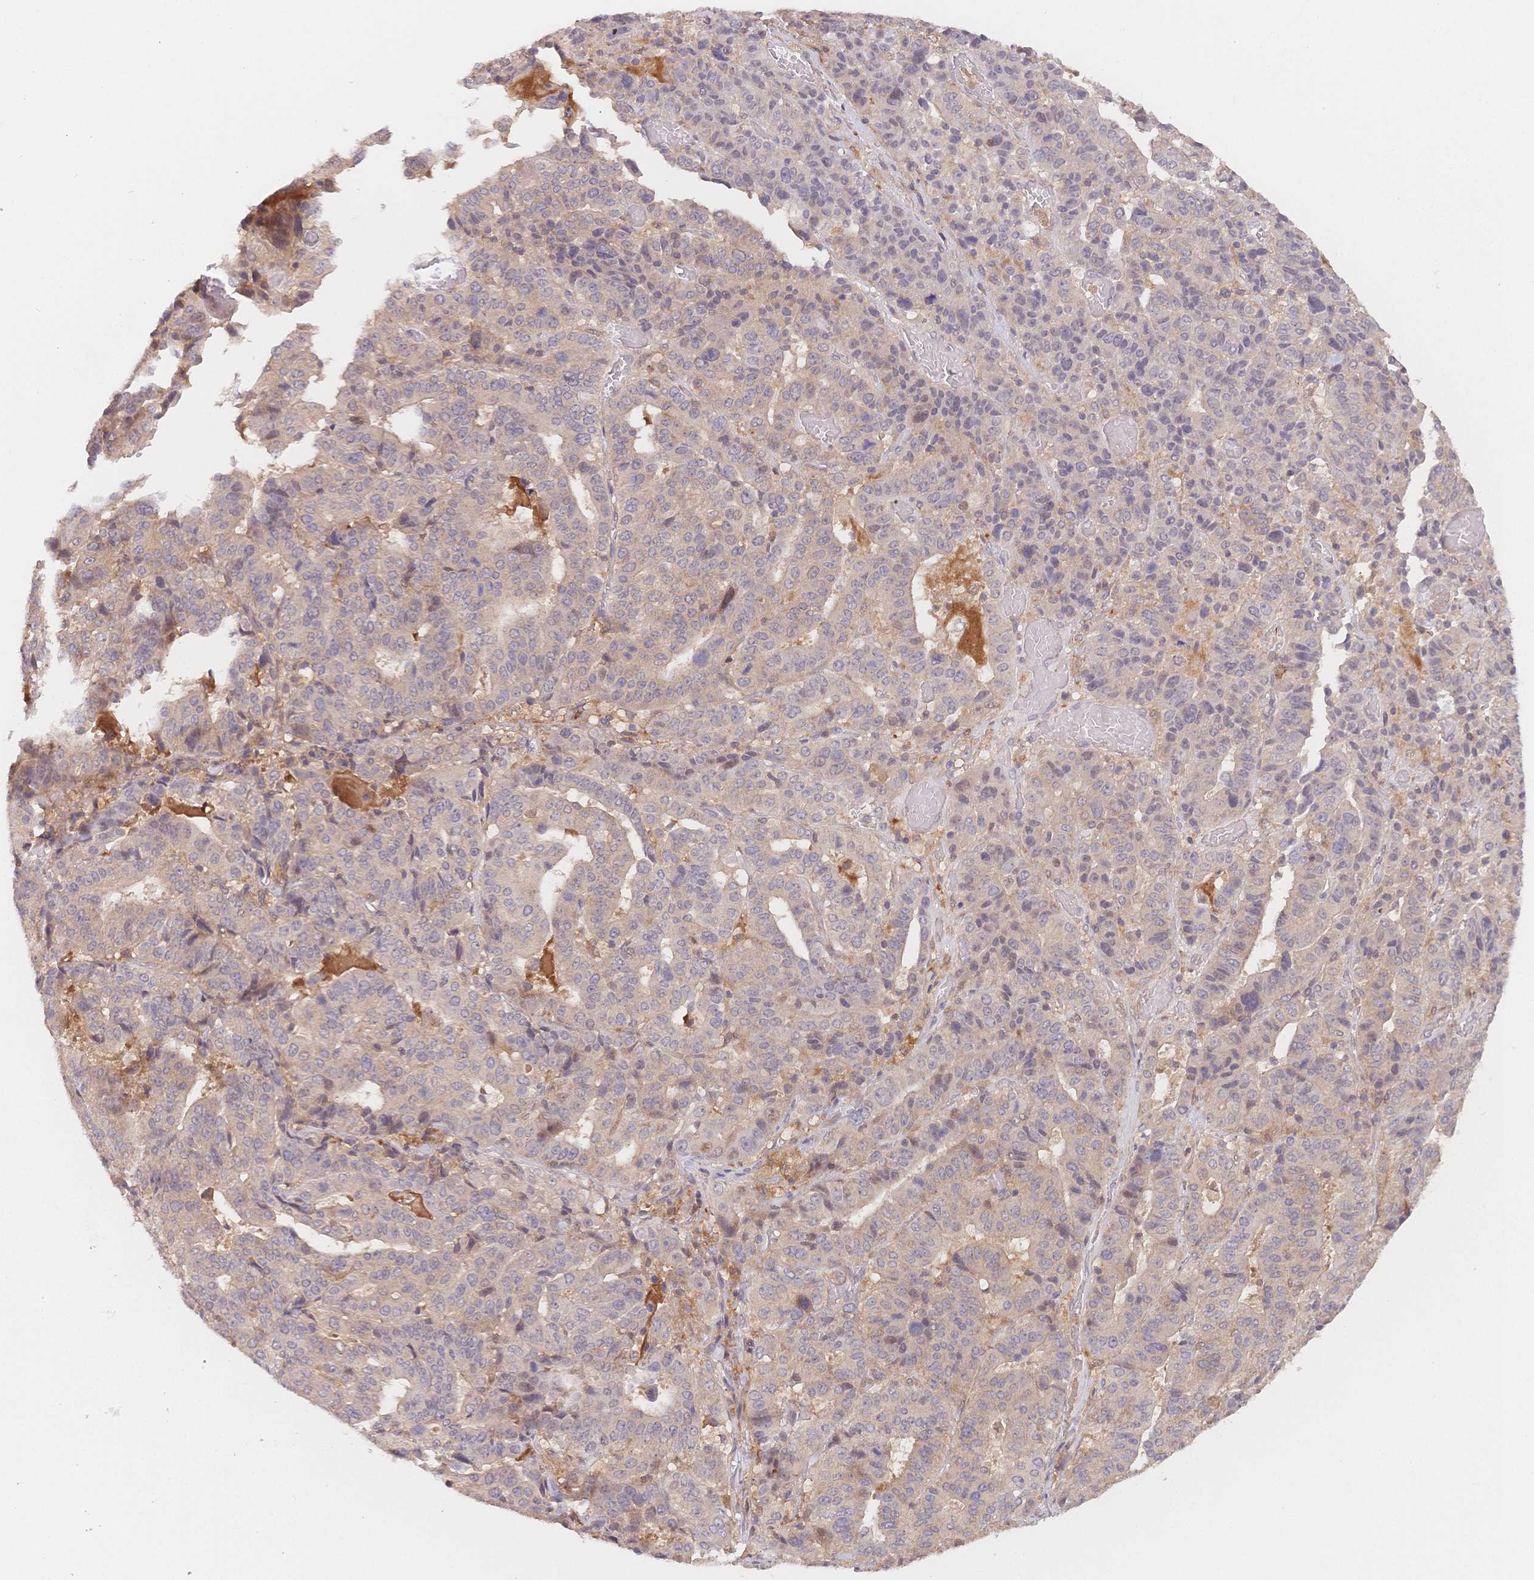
{"staining": {"intensity": "negative", "quantity": "none", "location": "none"}, "tissue": "stomach cancer", "cell_type": "Tumor cells", "image_type": "cancer", "snomed": [{"axis": "morphology", "description": "Adenocarcinoma, NOS"}, {"axis": "topography", "description": "Stomach"}], "caption": "Immunohistochemistry (IHC) histopathology image of neoplastic tissue: stomach cancer stained with DAB (3,3'-diaminobenzidine) displays no significant protein staining in tumor cells. Brightfield microscopy of immunohistochemistry (IHC) stained with DAB (brown) and hematoxylin (blue), captured at high magnification.", "gene": "C12orf75", "patient": {"sex": "male", "age": 48}}